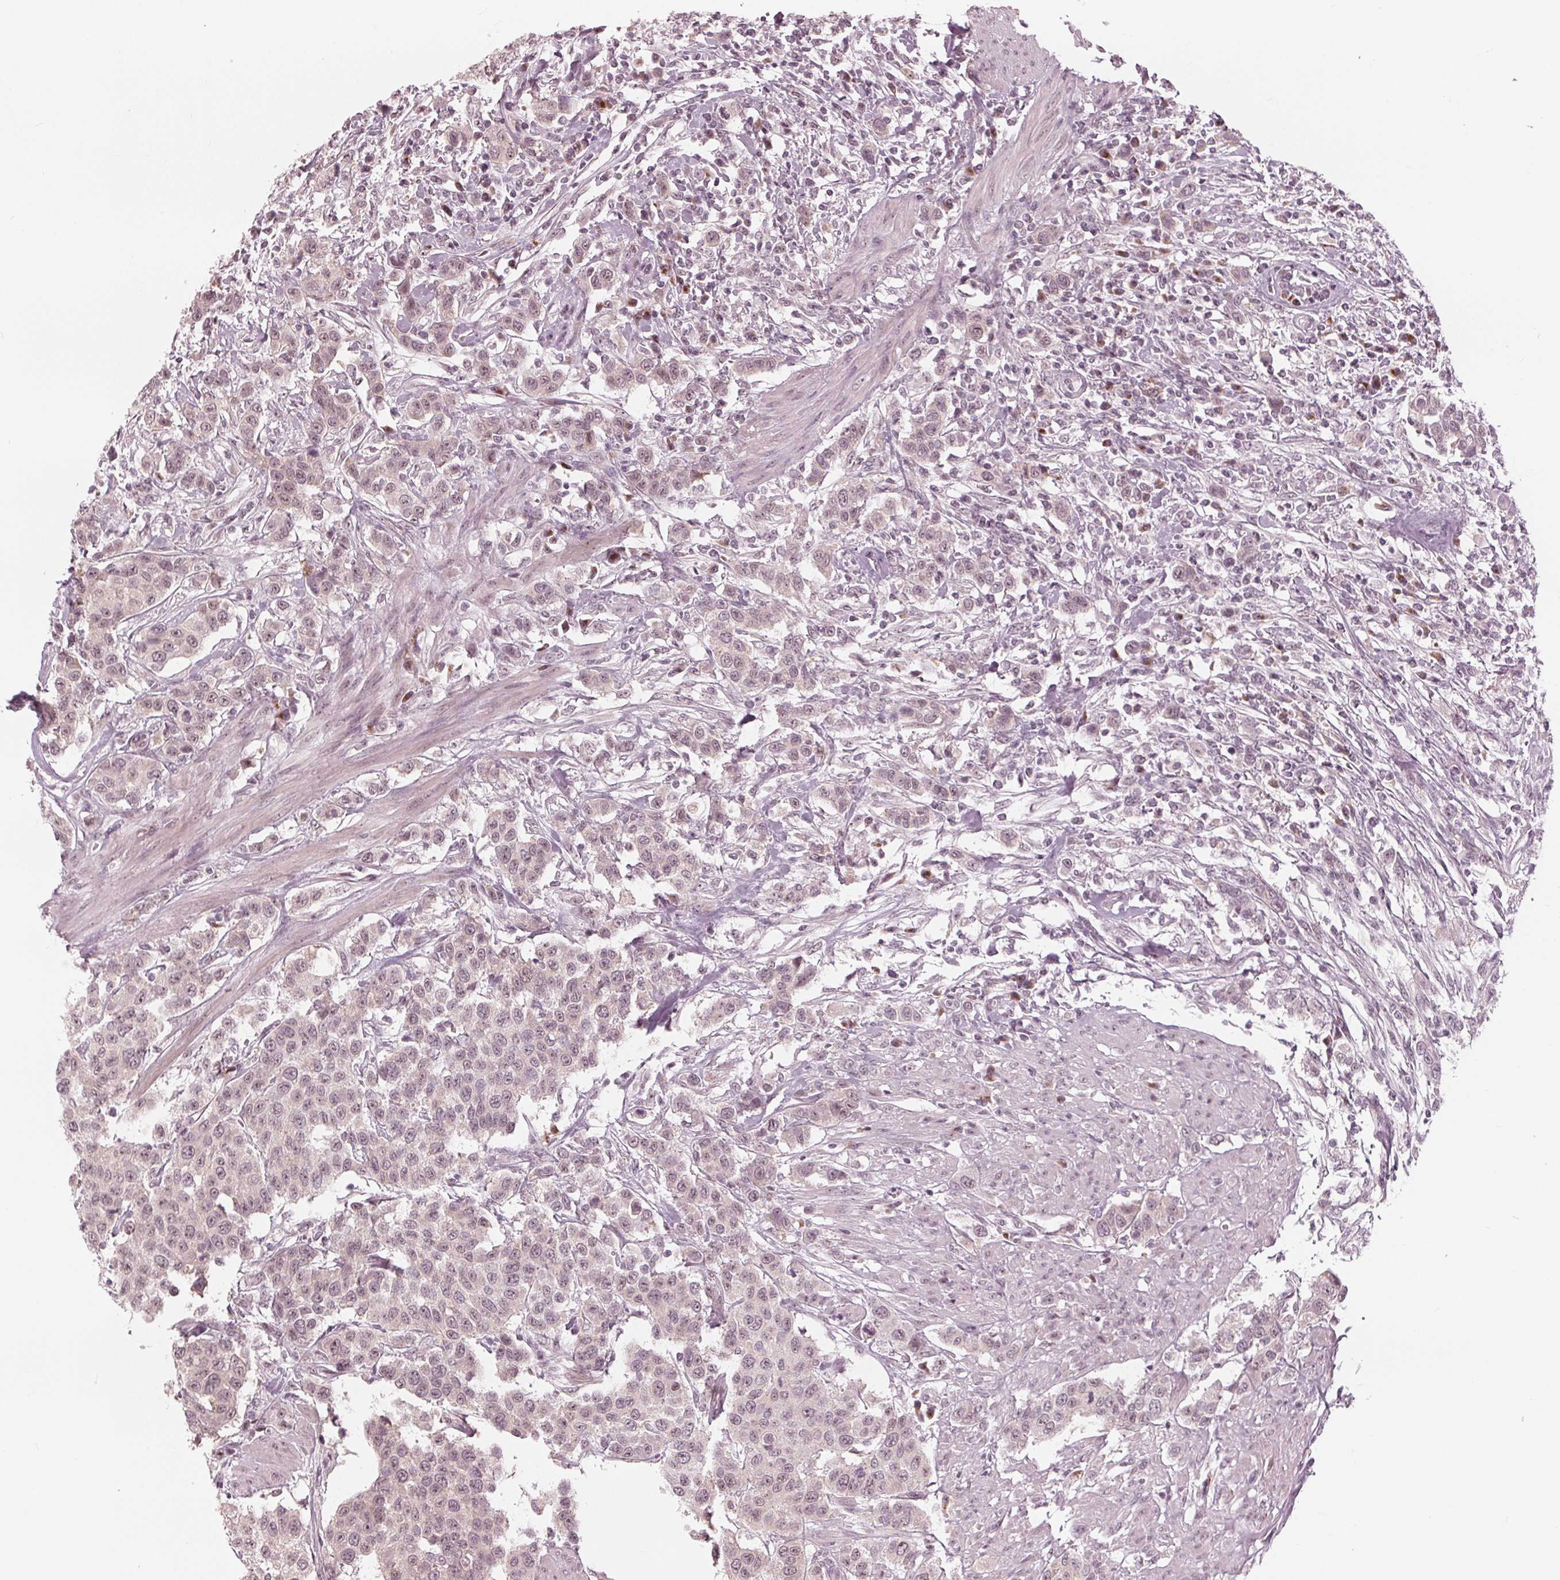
{"staining": {"intensity": "weak", "quantity": "25%-75%", "location": "nuclear"}, "tissue": "urothelial cancer", "cell_type": "Tumor cells", "image_type": "cancer", "snomed": [{"axis": "morphology", "description": "Urothelial carcinoma, High grade"}, {"axis": "topography", "description": "Urinary bladder"}], "caption": "The photomicrograph demonstrates a brown stain indicating the presence of a protein in the nuclear of tumor cells in high-grade urothelial carcinoma.", "gene": "SLX4", "patient": {"sex": "female", "age": 58}}